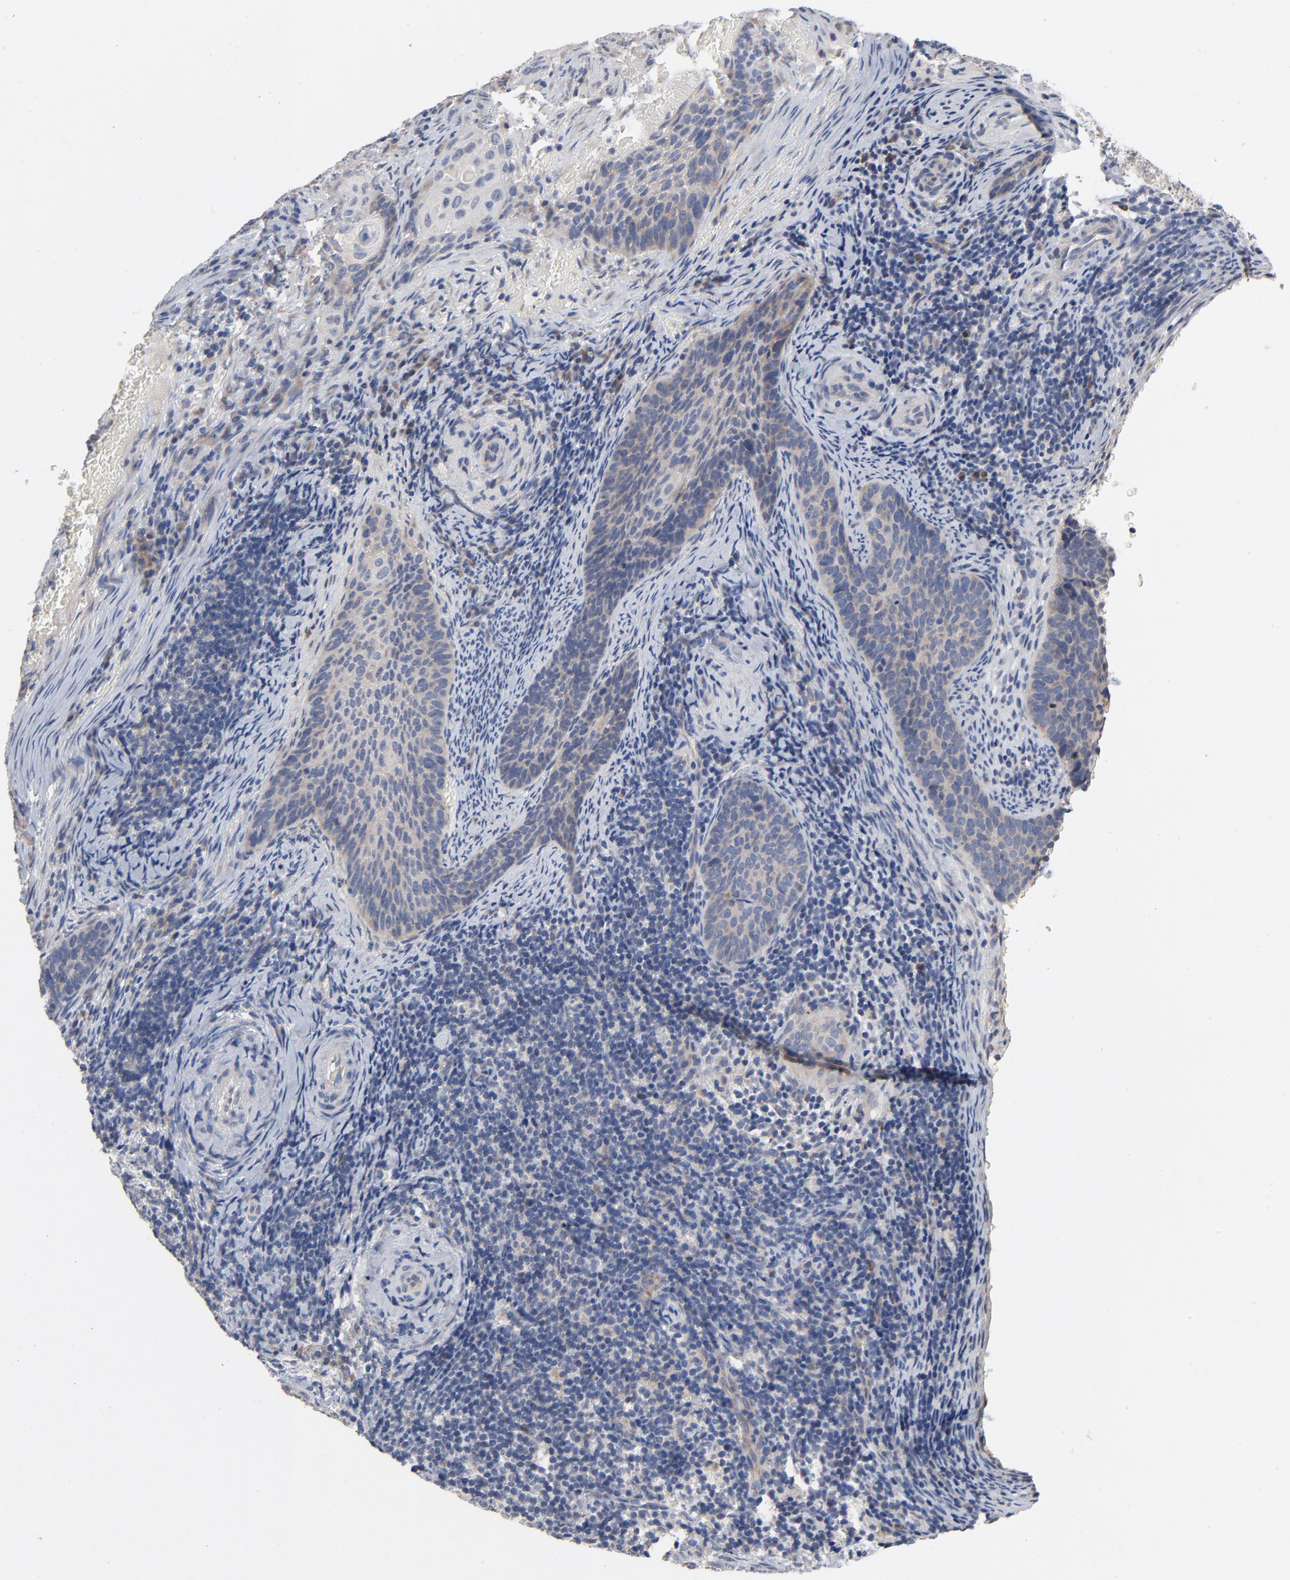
{"staining": {"intensity": "weak", "quantity": ">75%", "location": "cytoplasmic/membranous"}, "tissue": "cervical cancer", "cell_type": "Tumor cells", "image_type": "cancer", "snomed": [{"axis": "morphology", "description": "Squamous cell carcinoma, NOS"}, {"axis": "topography", "description": "Cervix"}], "caption": "About >75% of tumor cells in cervical cancer demonstrate weak cytoplasmic/membranous protein positivity as visualized by brown immunohistochemical staining.", "gene": "CCDC134", "patient": {"sex": "female", "age": 33}}